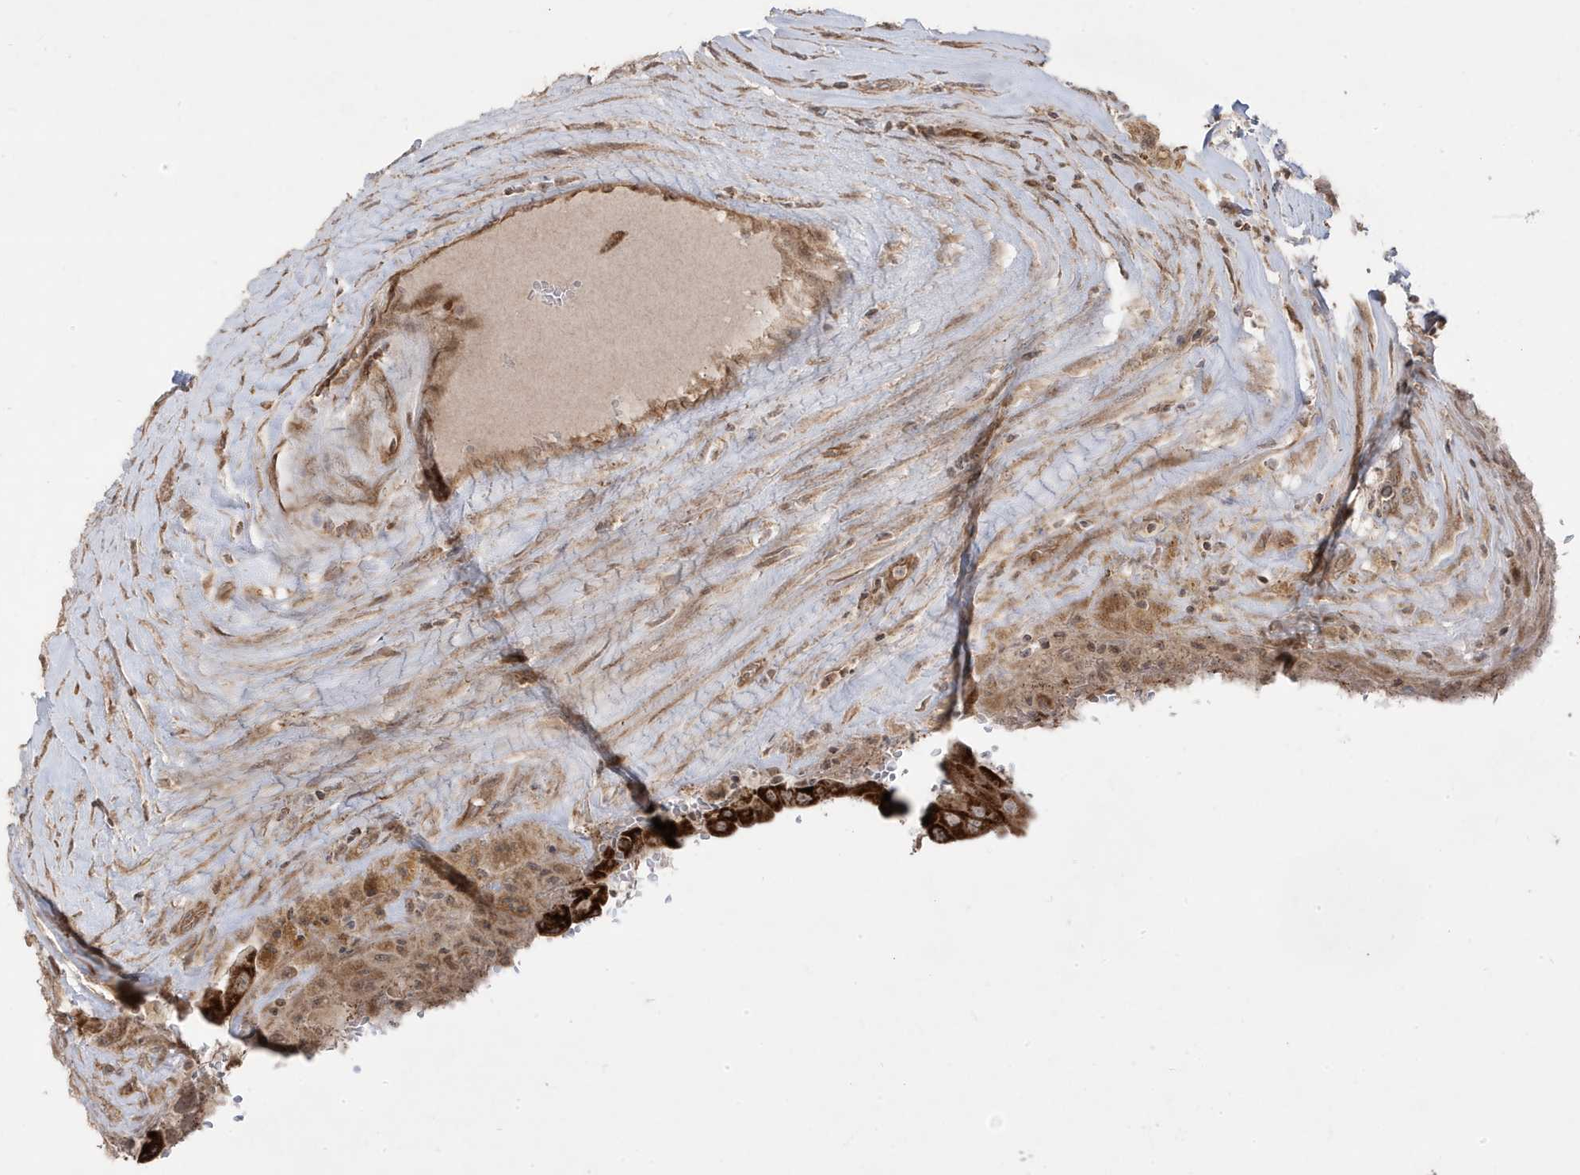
{"staining": {"intensity": "strong", "quantity": ">75%", "location": "cytoplasmic/membranous"}, "tissue": "thyroid cancer", "cell_type": "Tumor cells", "image_type": "cancer", "snomed": [{"axis": "morphology", "description": "Papillary adenocarcinoma, NOS"}, {"axis": "topography", "description": "Thyroid gland"}], "caption": "IHC image of neoplastic tissue: human thyroid papillary adenocarcinoma stained using immunohistochemistry (IHC) displays high levels of strong protein expression localized specifically in the cytoplasmic/membranous of tumor cells, appearing as a cytoplasmic/membranous brown color.", "gene": "DNAJC12", "patient": {"sex": "male", "age": 77}}